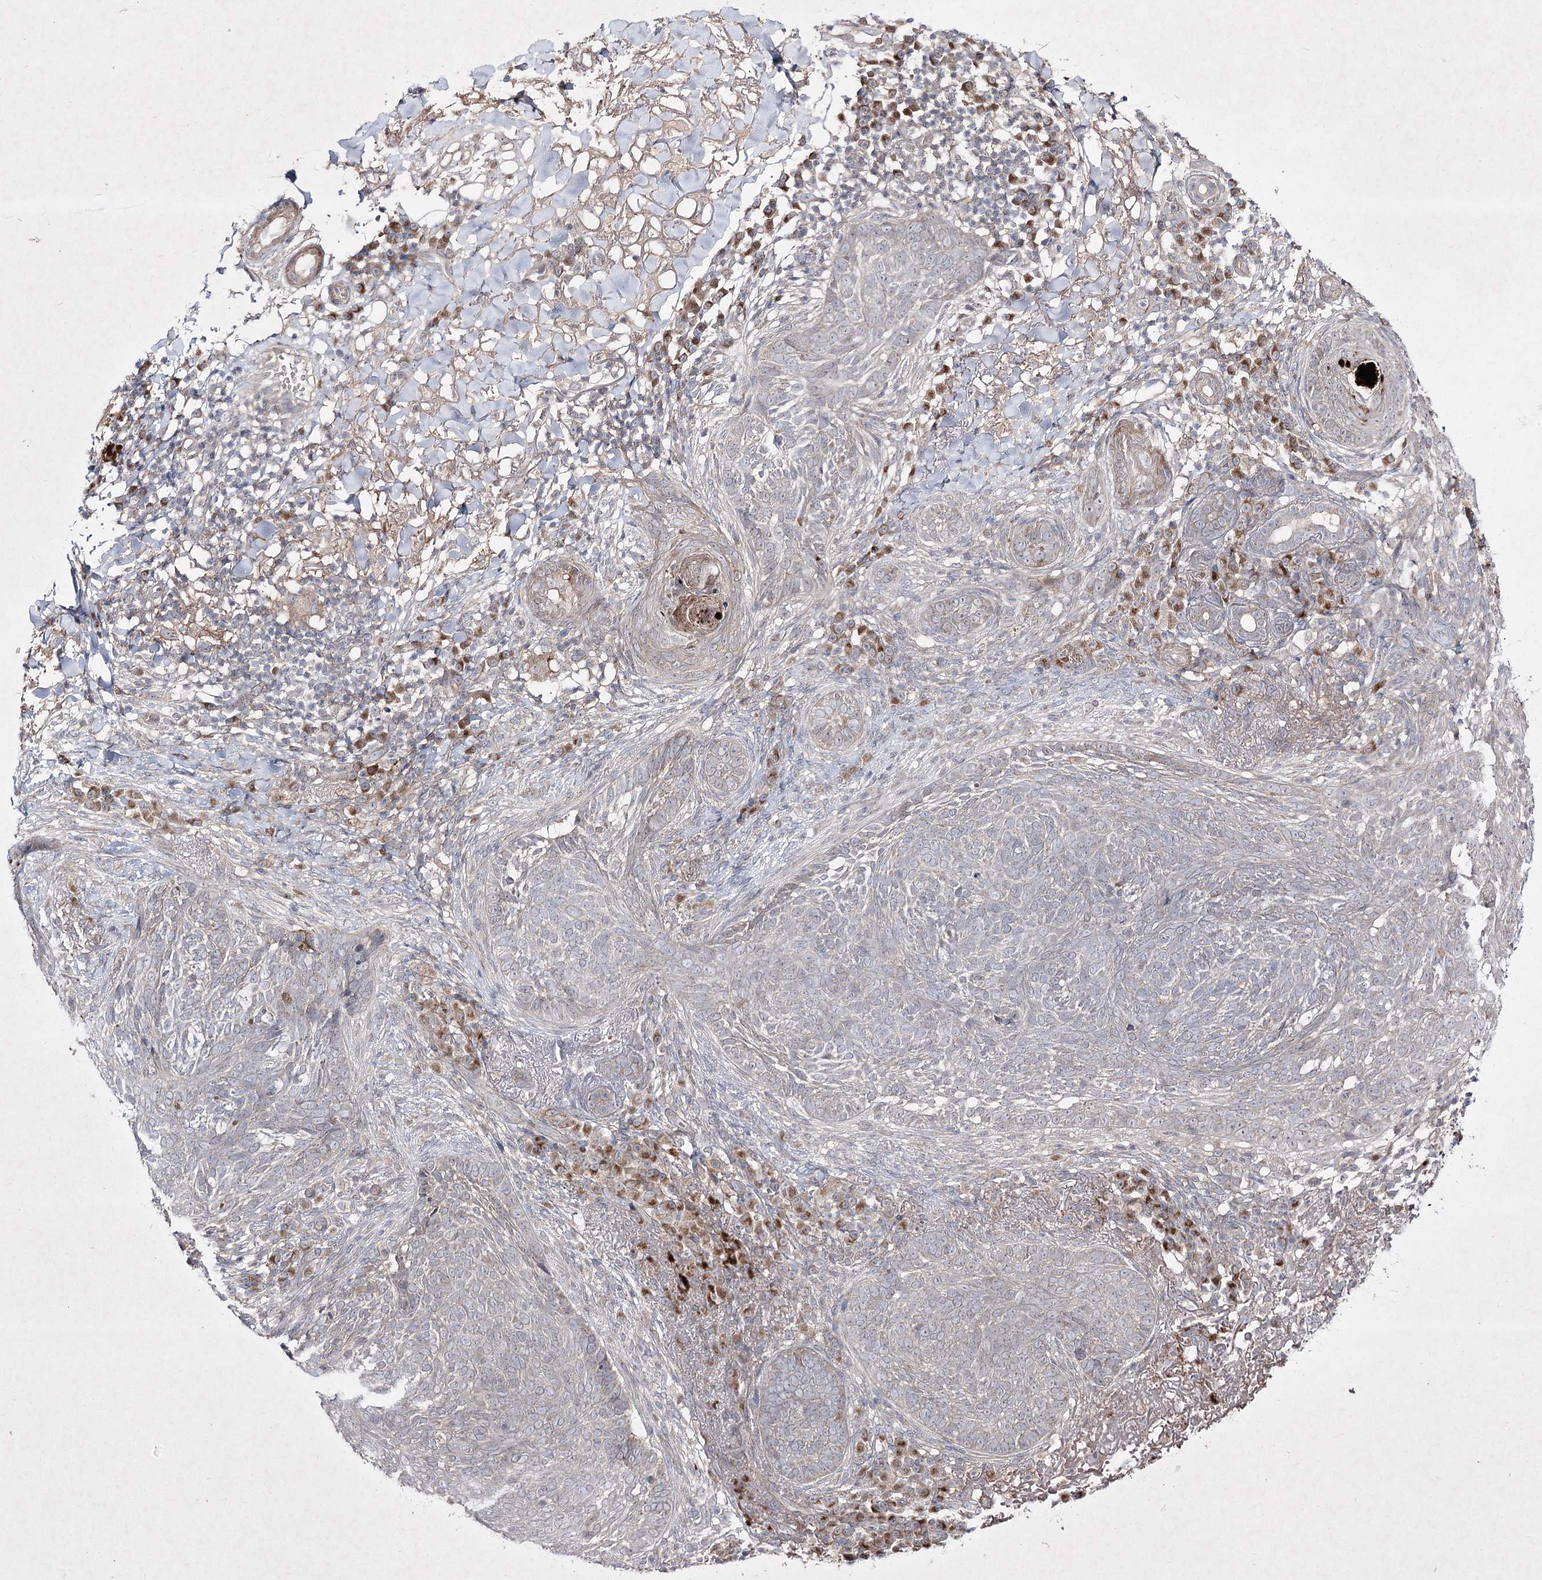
{"staining": {"intensity": "negative", "quantity": "none", "location": "none"}, "tissue": "skin cancer", "cell_type": "Tumor cells", "image_type": "cancer", "snomed": [{"axis": "morphology", "description": "Basal cell carcinoma"}, {"axis": "topography", "description": "Skin"}], "caption": "Photomicrograph shows no protein expression in tumor cells of skin cancer tissue.", "gene": "CIB2", "patient": {"sex": "male", "age": 85}}